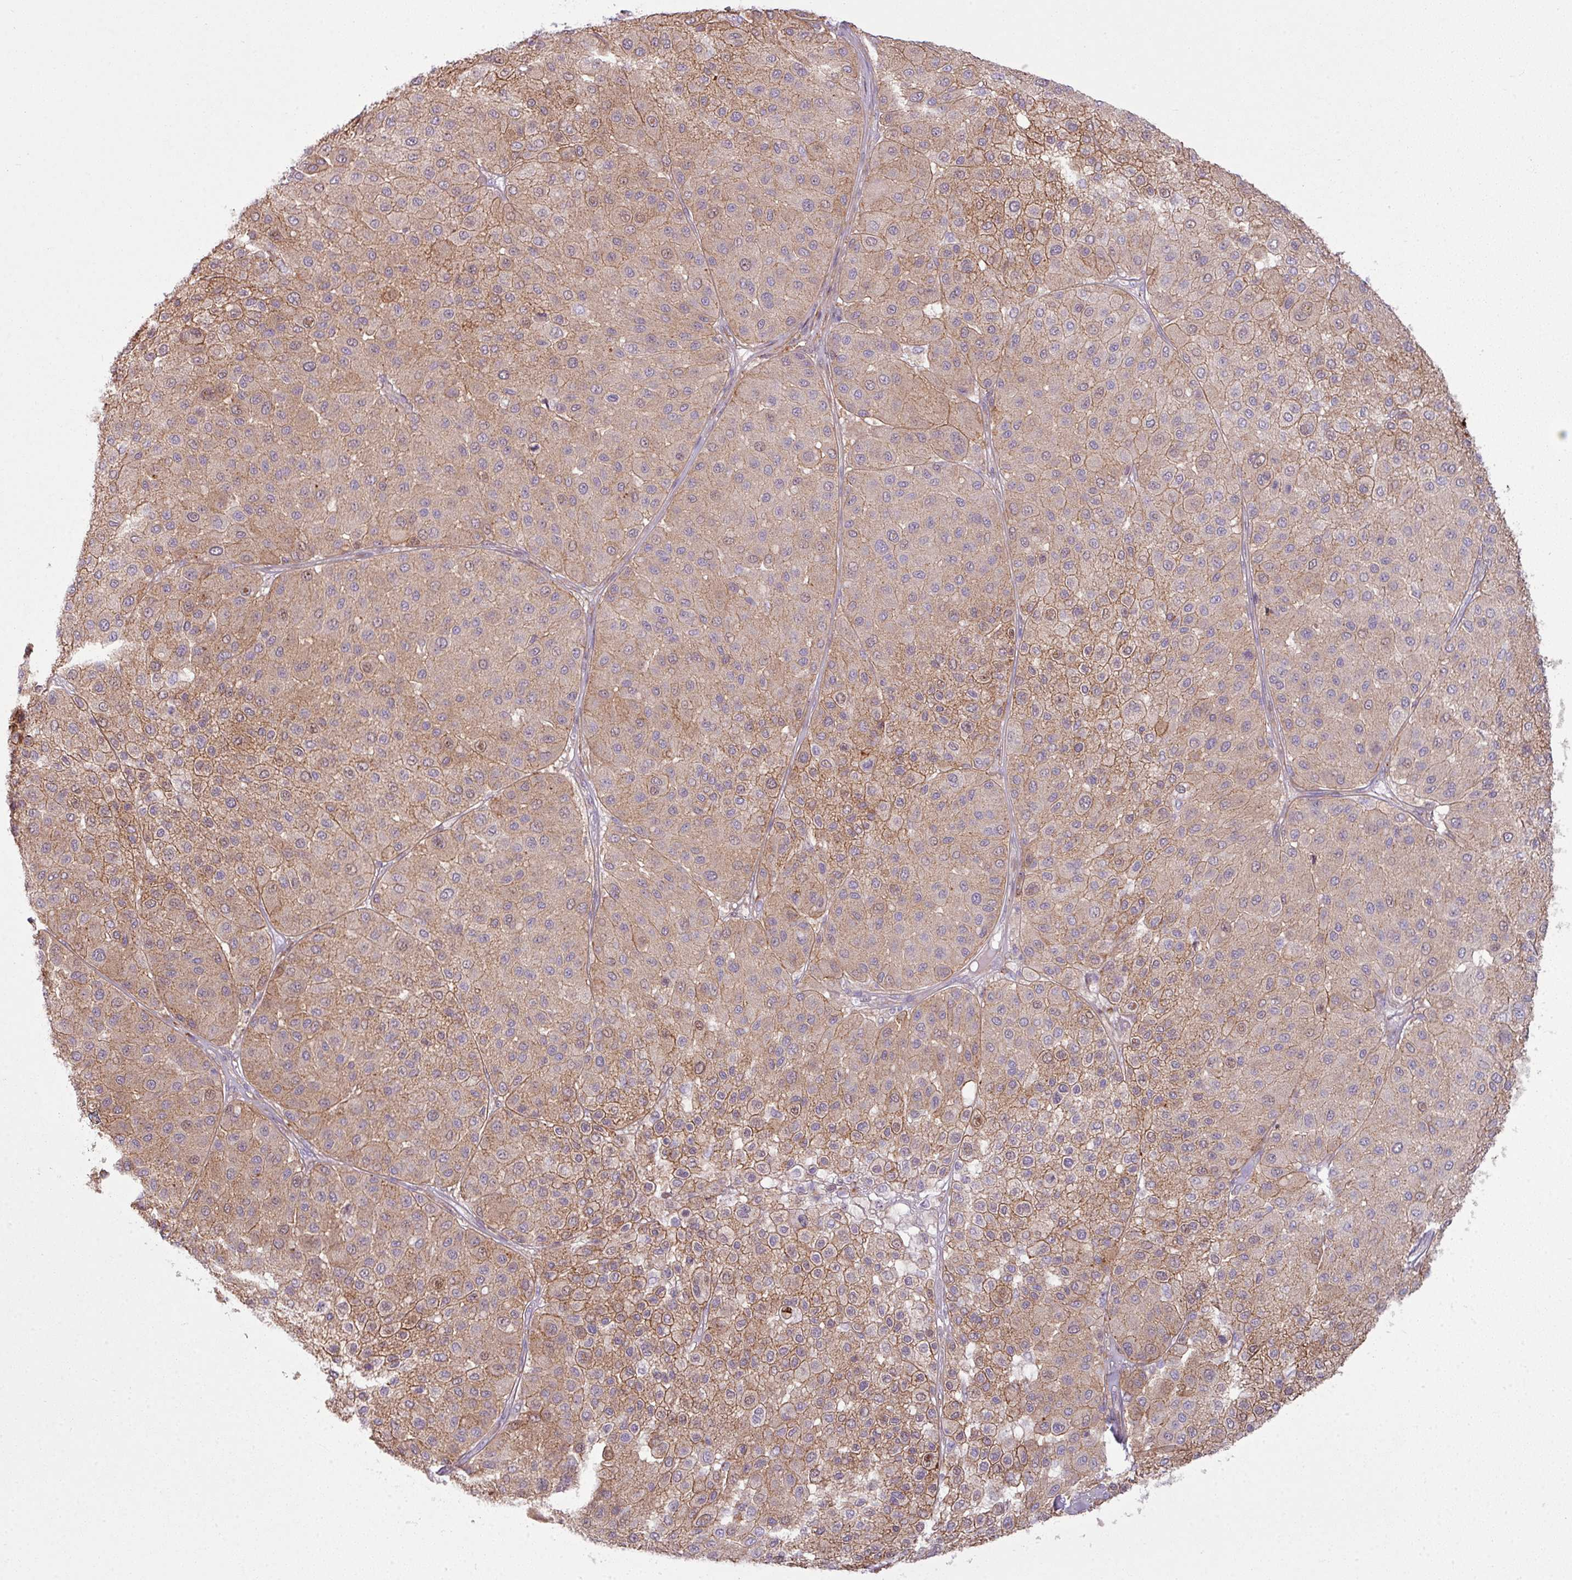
{"staining": {"intensity": "weak", "quantity": ">75%", "location": "cytoplasmic/membranous"}, "tissue": "melanoma", "cell_type": "Tumor cells", "image_type": "cancer", "snomed": [{"axis": "morphology", "description": "Malignant melanoma, Metastatic site"}, {"axis": "topography", "description": "Smooth muscle"}], "caption": "An IHC histopathology image of neoplastic tissue is shown. Protein staining in brown highlights weak cytoplasmic/membranous positivity in melanoma within tumor cells.", "gene": "COL8A1", "patient": {"sex": "male", "age": 41}}